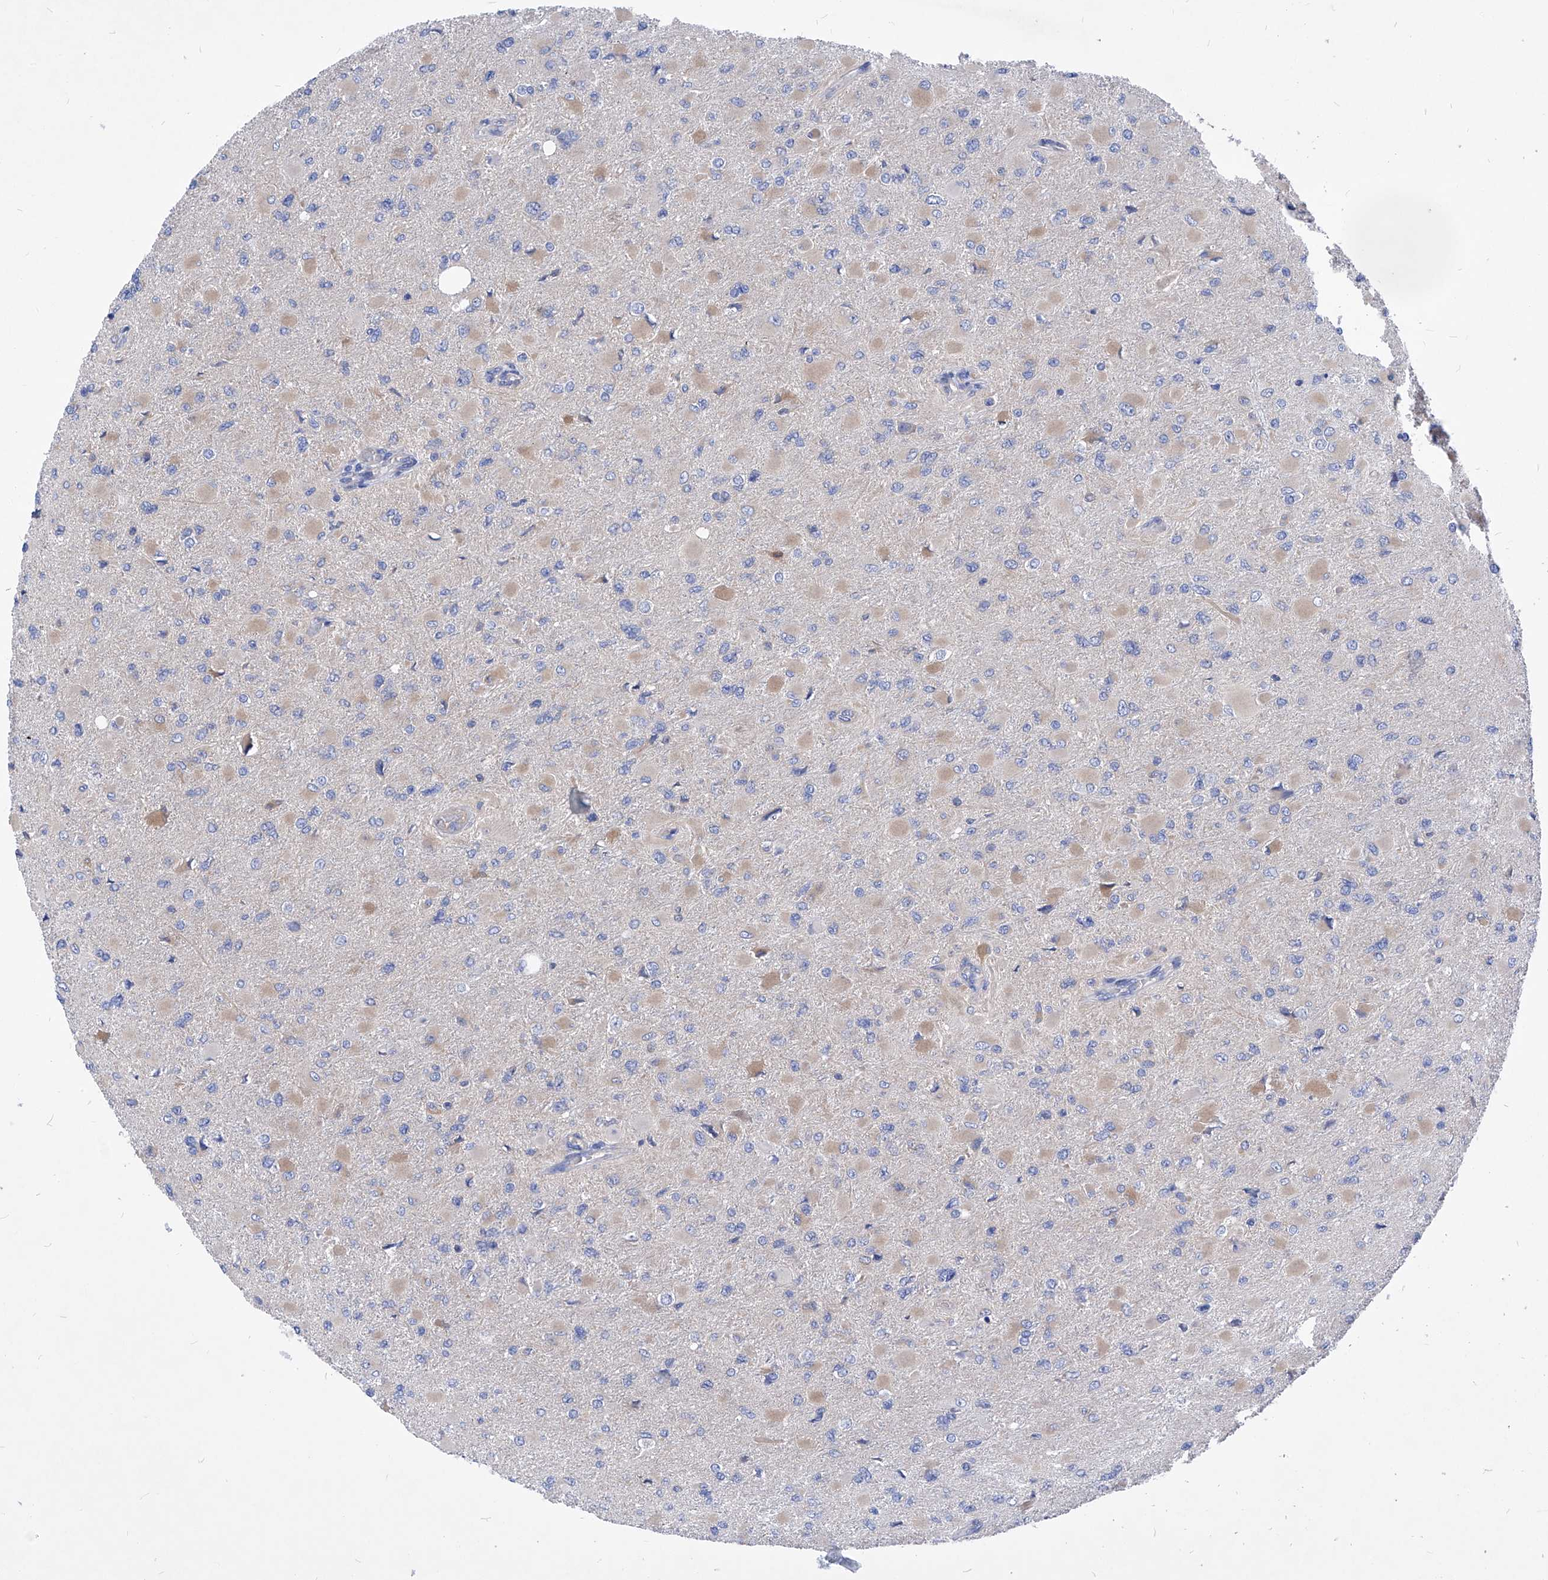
{"staining": {"intensity": "weak", "quantity": "<25%", "location": "cytoplasmic/membranous"}, "tissue": "glioma", "cell_type": "Tumor cells", "image_type": "cancer", "snomed": [{"axis": "morphology", "description": "Glioma, malignant, High grade"}, {"axis": "topography", "description": "Cerebral cortex"}], "caption": "This micrograph is of glioma stained with immunohistochemistry to label a protein in brown with the nuclei are counter-stained blue. There is no expression in tumor cells.", "gene": "XPNPEP1", "patient": {"sex": "female", "age": 36}}